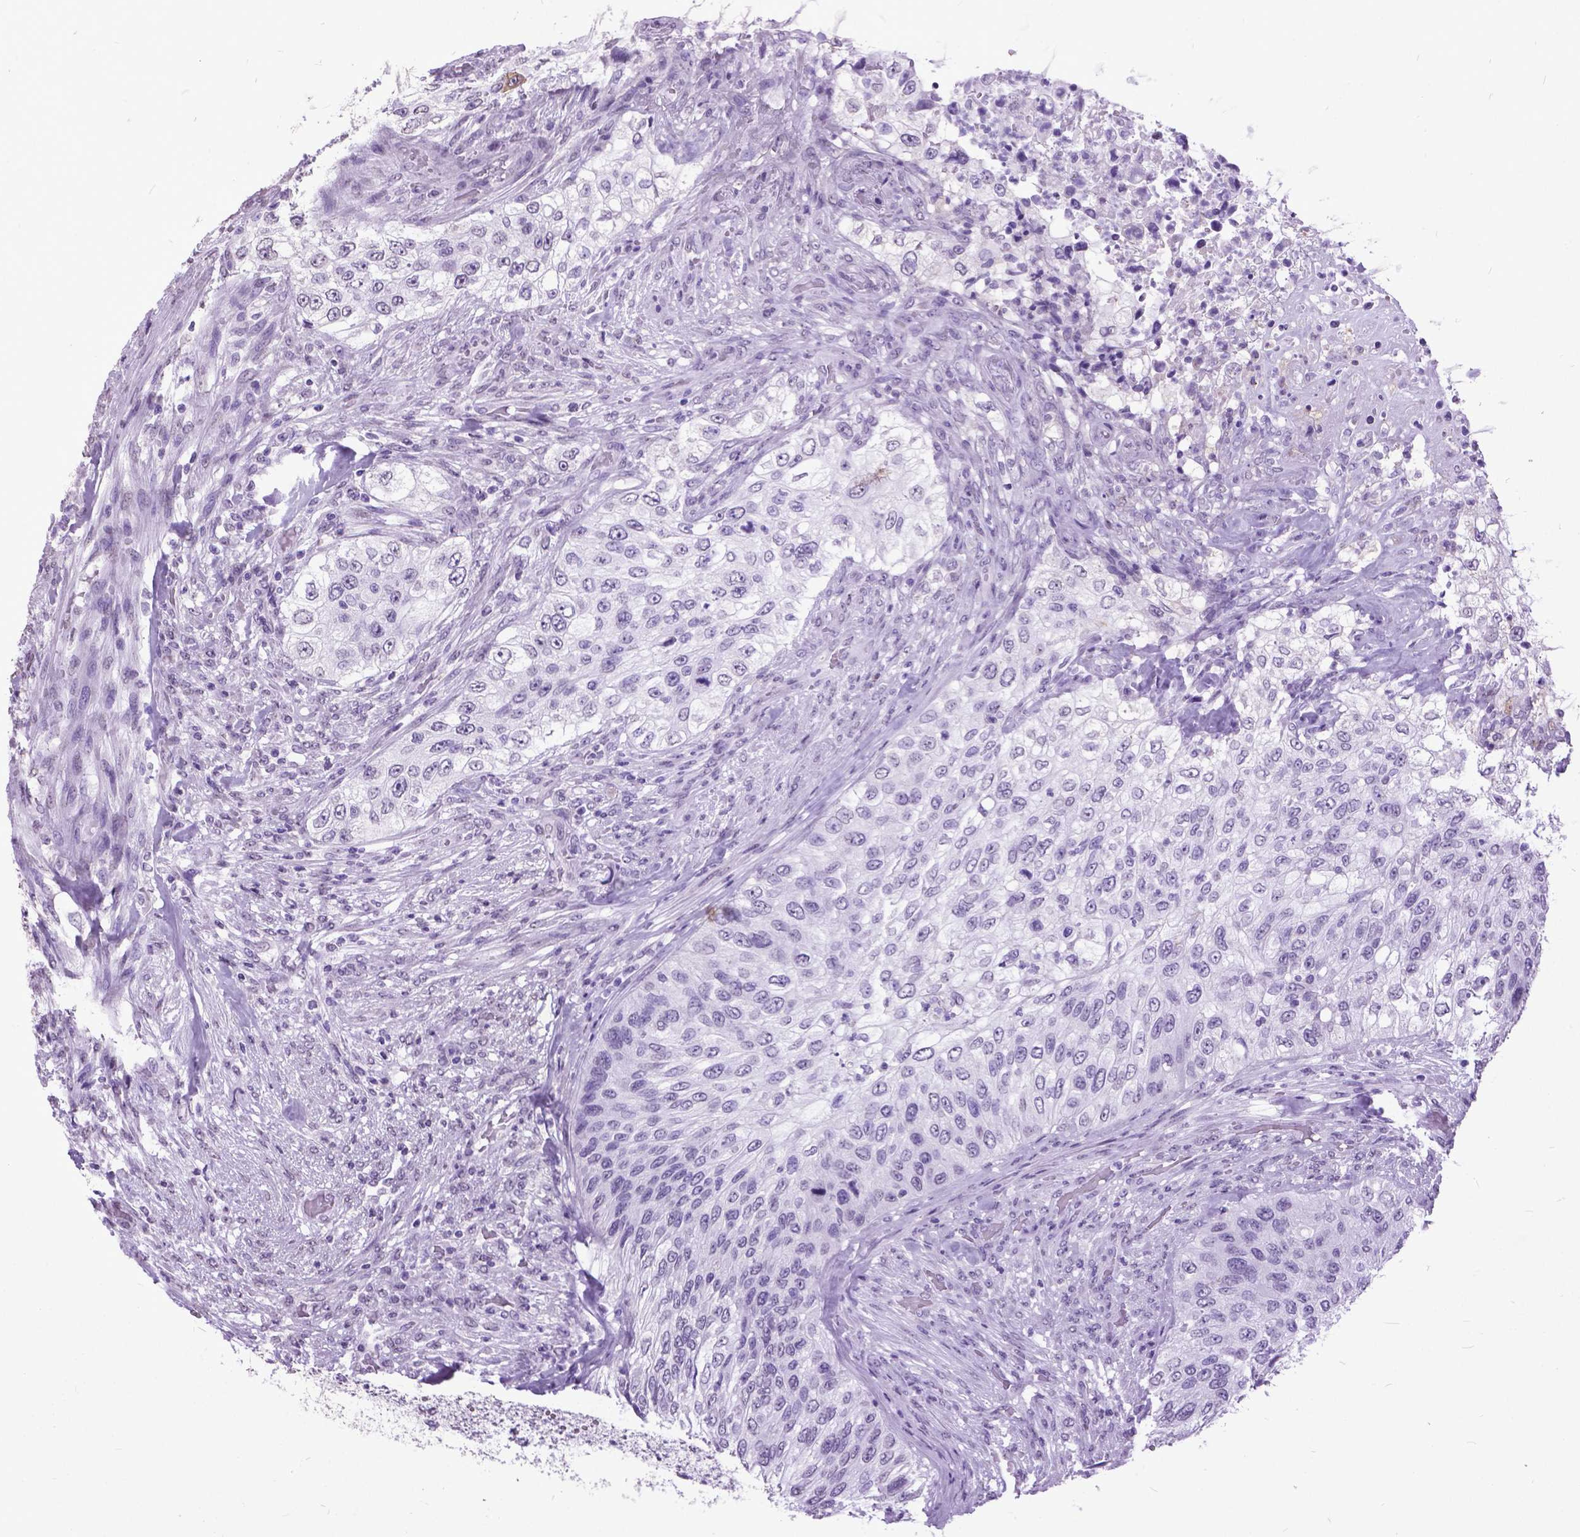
{"staining": {"intensity": "negative", "quantity": "none", "location": "none"}, "tissue": "urothelial cancer", "cell_type": "Tumor cells", "image_type": "cancer", "snomed": [{"axis": "morphology", "description": "Urothelial carcinoma, High grade"}, {"axis": "topography", "description": "Urinary bladder"}], "caption": "Immunohistochemical staining of human high-grade urothelial carcinoma exhibits no significant staining in tumor cells.", "gene": "MARCHF10", "patient": {"sex": "female", "age": 60}}